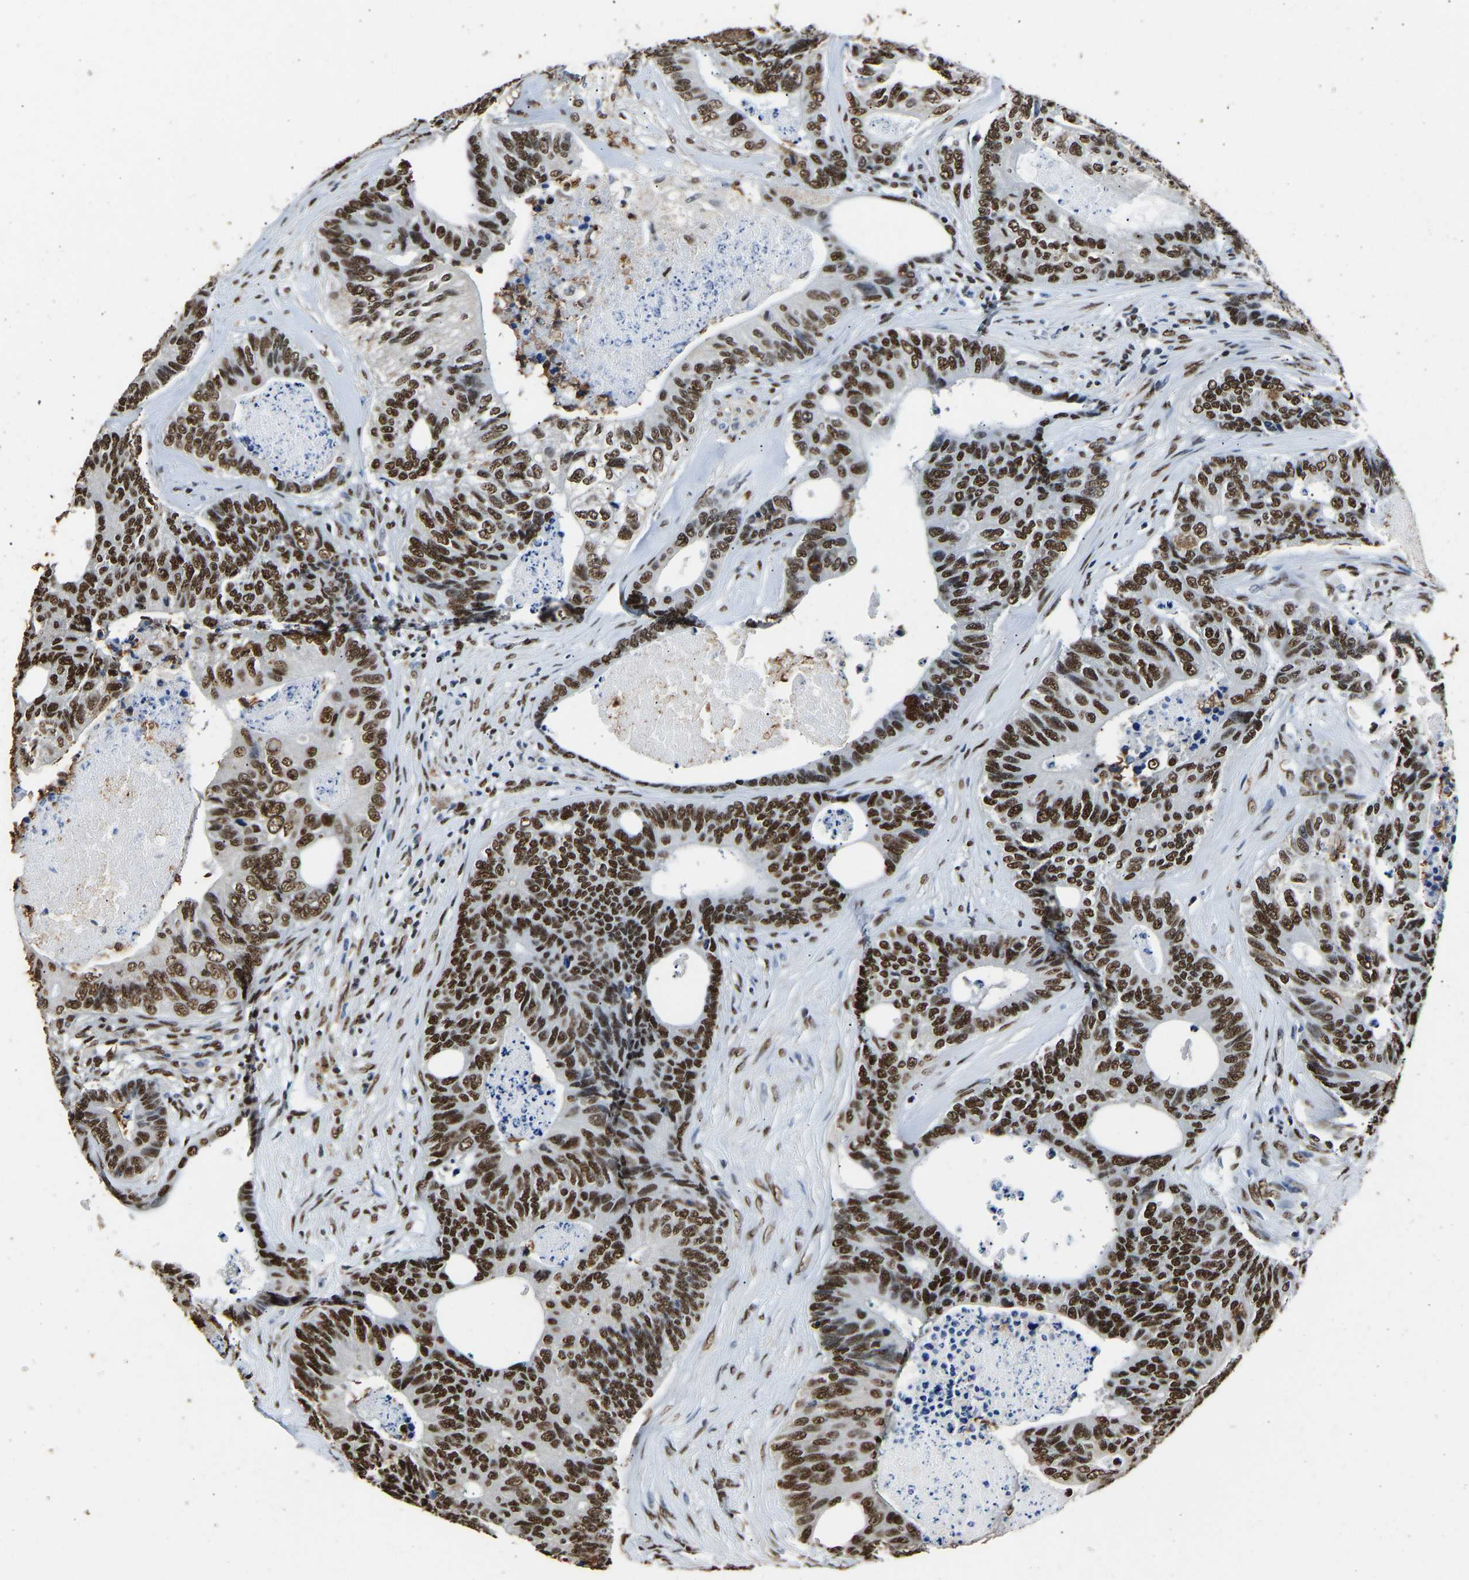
{"staining": {"intensity": "strong", "quantity": ">75%", "location": "nuclear"}, "tissue": "colorectal cancer", "cell_type": "Tumor cells", "image_type": "cancer", "snomed": [{"axis": "morphology", "description": "Adenocarcinoma, NOS"}, {"axis": "topography", "description": "Colon"}], "caption": "Human colorectal cancer stained for a protein (brown) shows strong nuclear positive staining in about >75% of tumor cells.", "gene": "SAFB", "patient": {"sex": "female", "age": 67}}